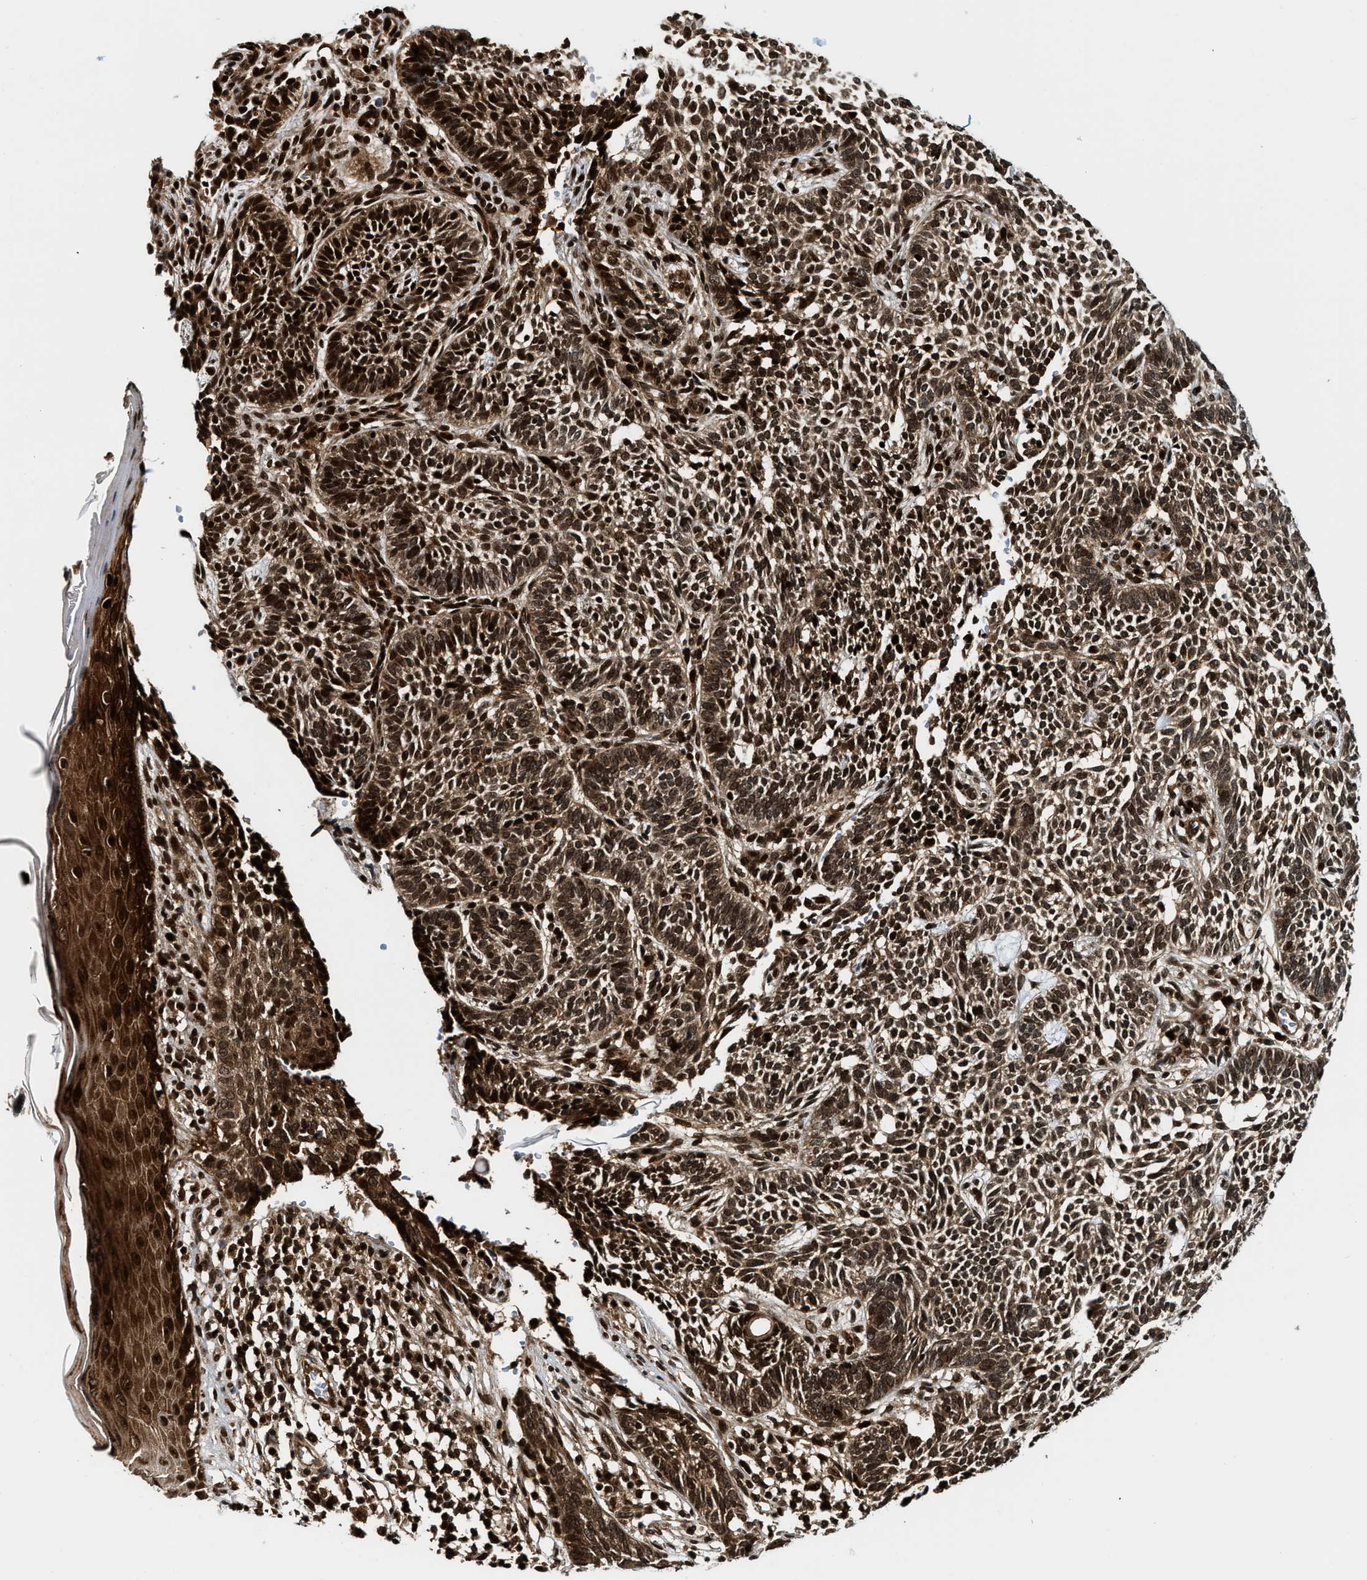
{"staining": {"intensity": "strong", "quantity": ">75%", "location": "cytoplasmic/membranous,nuclear"}, "tissue": "skin cancer", "cell_type": "Tumor cells", "image_type": "cancer", "snomed": [{"axis": "morphology", "description": "Normal tissue, NOS"}, {"axis": "morphology", "description": "Basal cell carcinoma"}, {"axis": "topography", "description": "Skin"}], "caption": "Immunohistochemistry (IHC) photomicrograph of human skin basal cell carcinoma stained for a protein (brown), which reveals high levels of strong cytoplasmic/membranous and nuclear expression in approximately >75% of tumor cells.", "gene": "MDM2", "patient": {"sex": "male", "age": 87}}